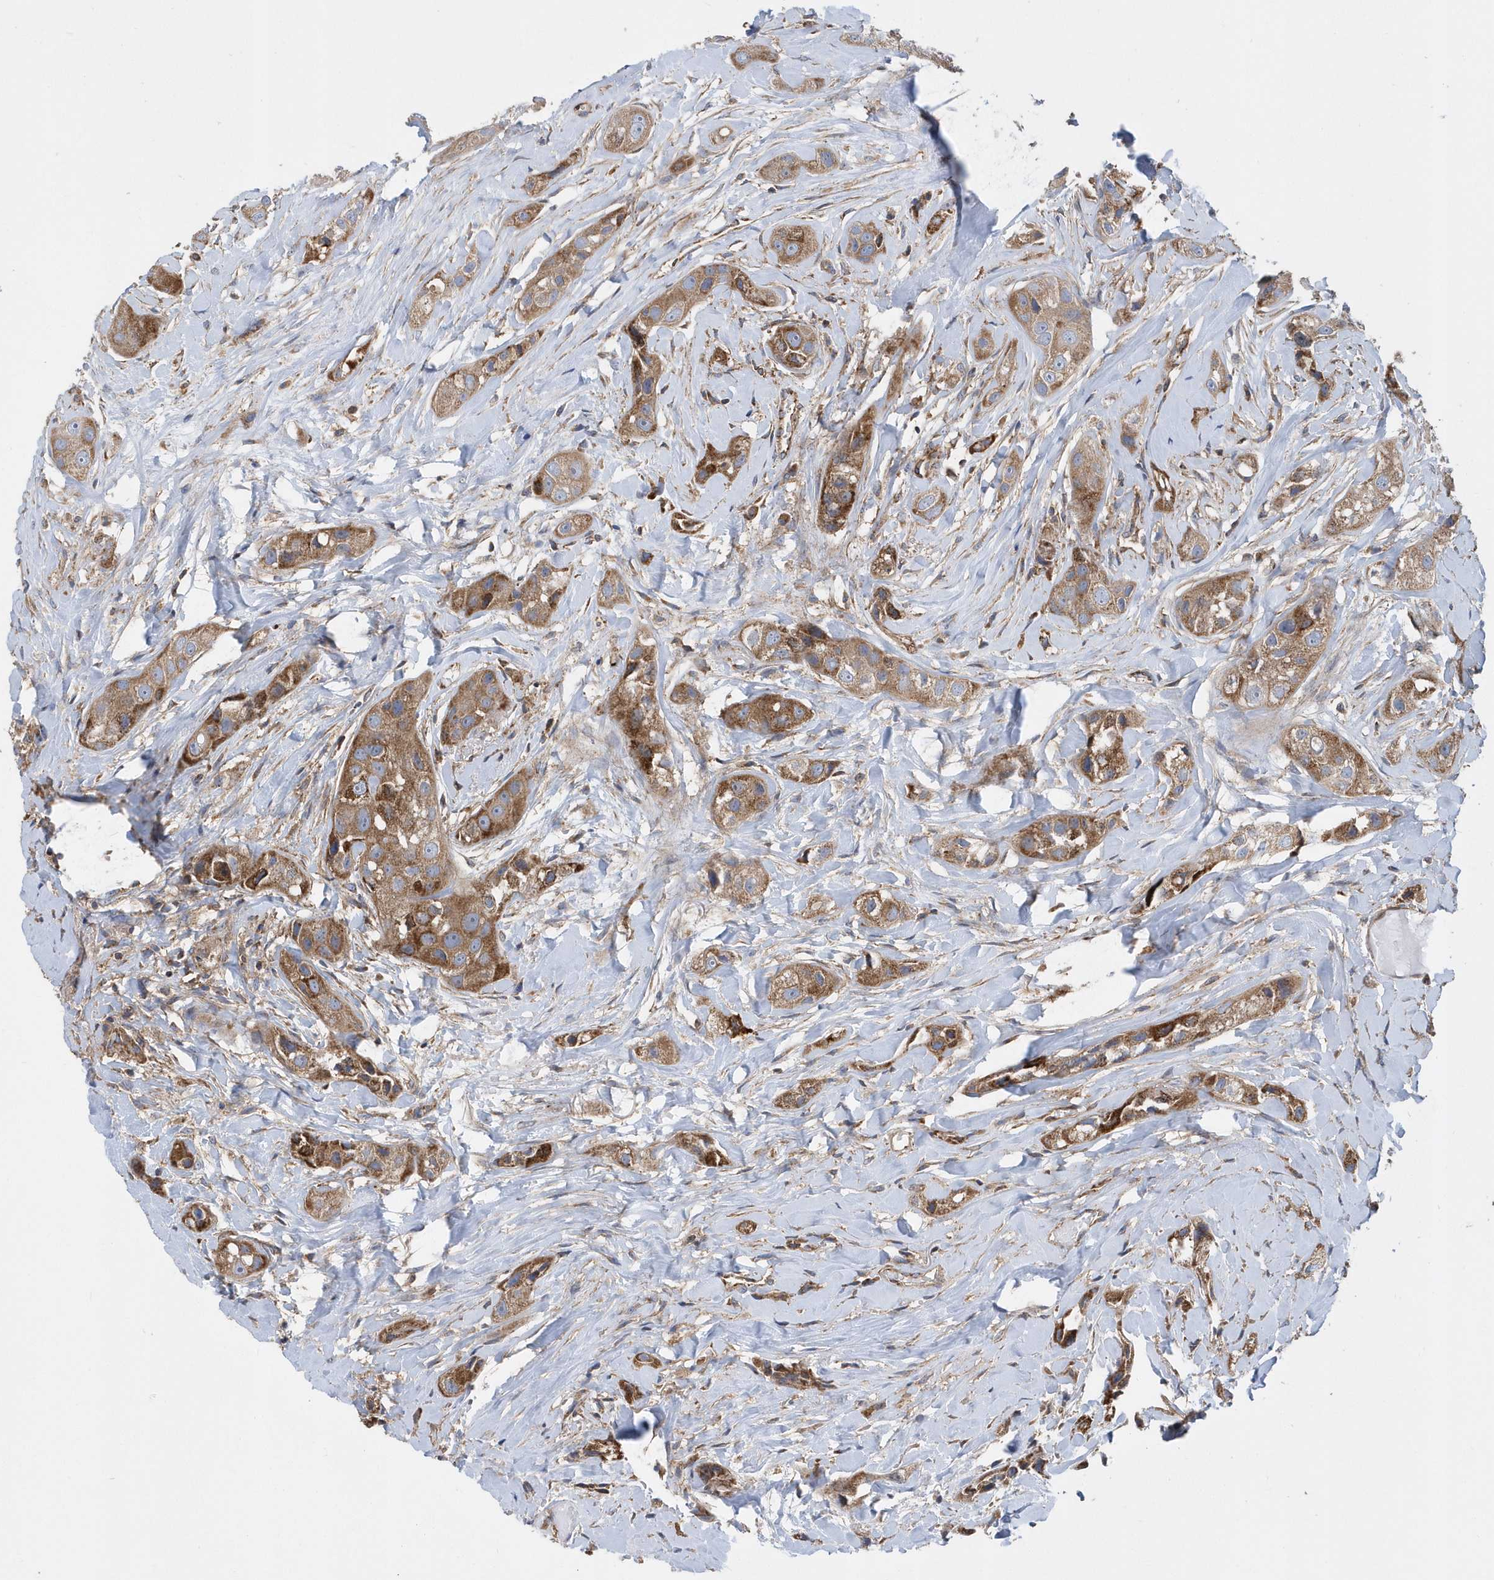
{"staining": {"intensity": "moderate", "quantity": ">75%", "location": "cytoplasmic/membranous"}, "tissue": "head and neck cancer", "cell_type": "Tumor cells", "image_type": "cancer", "snomed": [{"axis": "morphology", "description": "Normal tissue, NOS"}, {"axis": "morphology", "description": "Squamous cell carcinoma, NOS"}, {"axis": "topography", "description": "Skeletal muscle"}, {"axis": "topography", "description": "Head-Neck"}], "caption": "Head and neck squamous cell carcinoma stained with DAB IHC displays medium levels of moderate cytoplasmic/membranous expression in approximately >75% of tumor cells.", "gene": "TRAIP", "patient": {"sex": "male", "age": 51}}